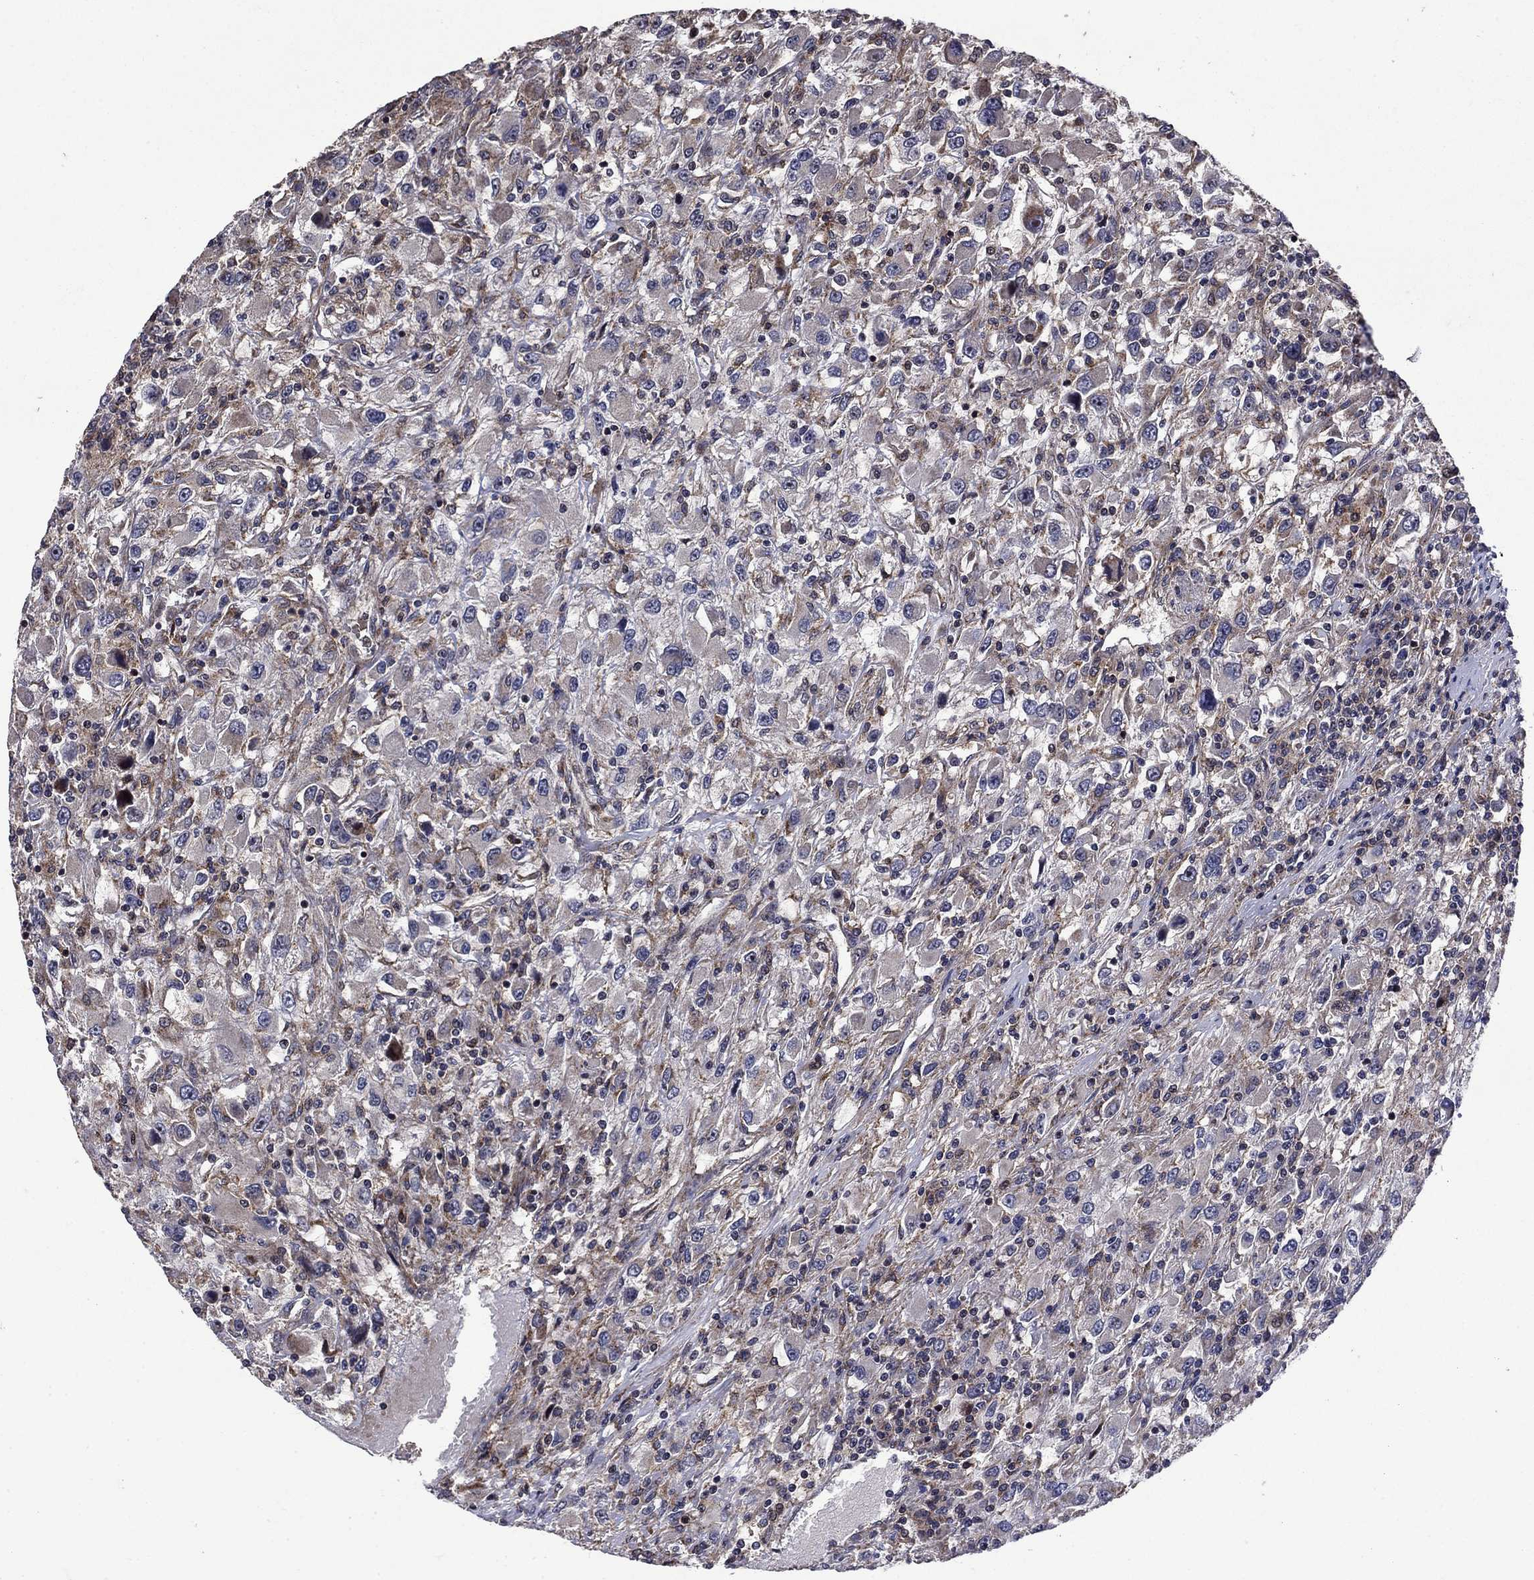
{"staining": {"intensity": "weak", "quantity": "<25%", "location": "cytoplasmic/membranous"}, "tissue": "renal cancer", "cell_type": "Tumor cells", "image_type": "cancer", "snomed": [{"axis": "morphology", "description": "Adenocarcinoma, NOS"}, {"axis": "topography", "description": "Kidney"}], "caption": "A high-resolution photomicrograph shows IHC staining of renal adenocarcinoma, which shows no significant positivity in tumor cells.", "gene": "AGTPBP1", "patient": {"sex": "female", "age": 67}}